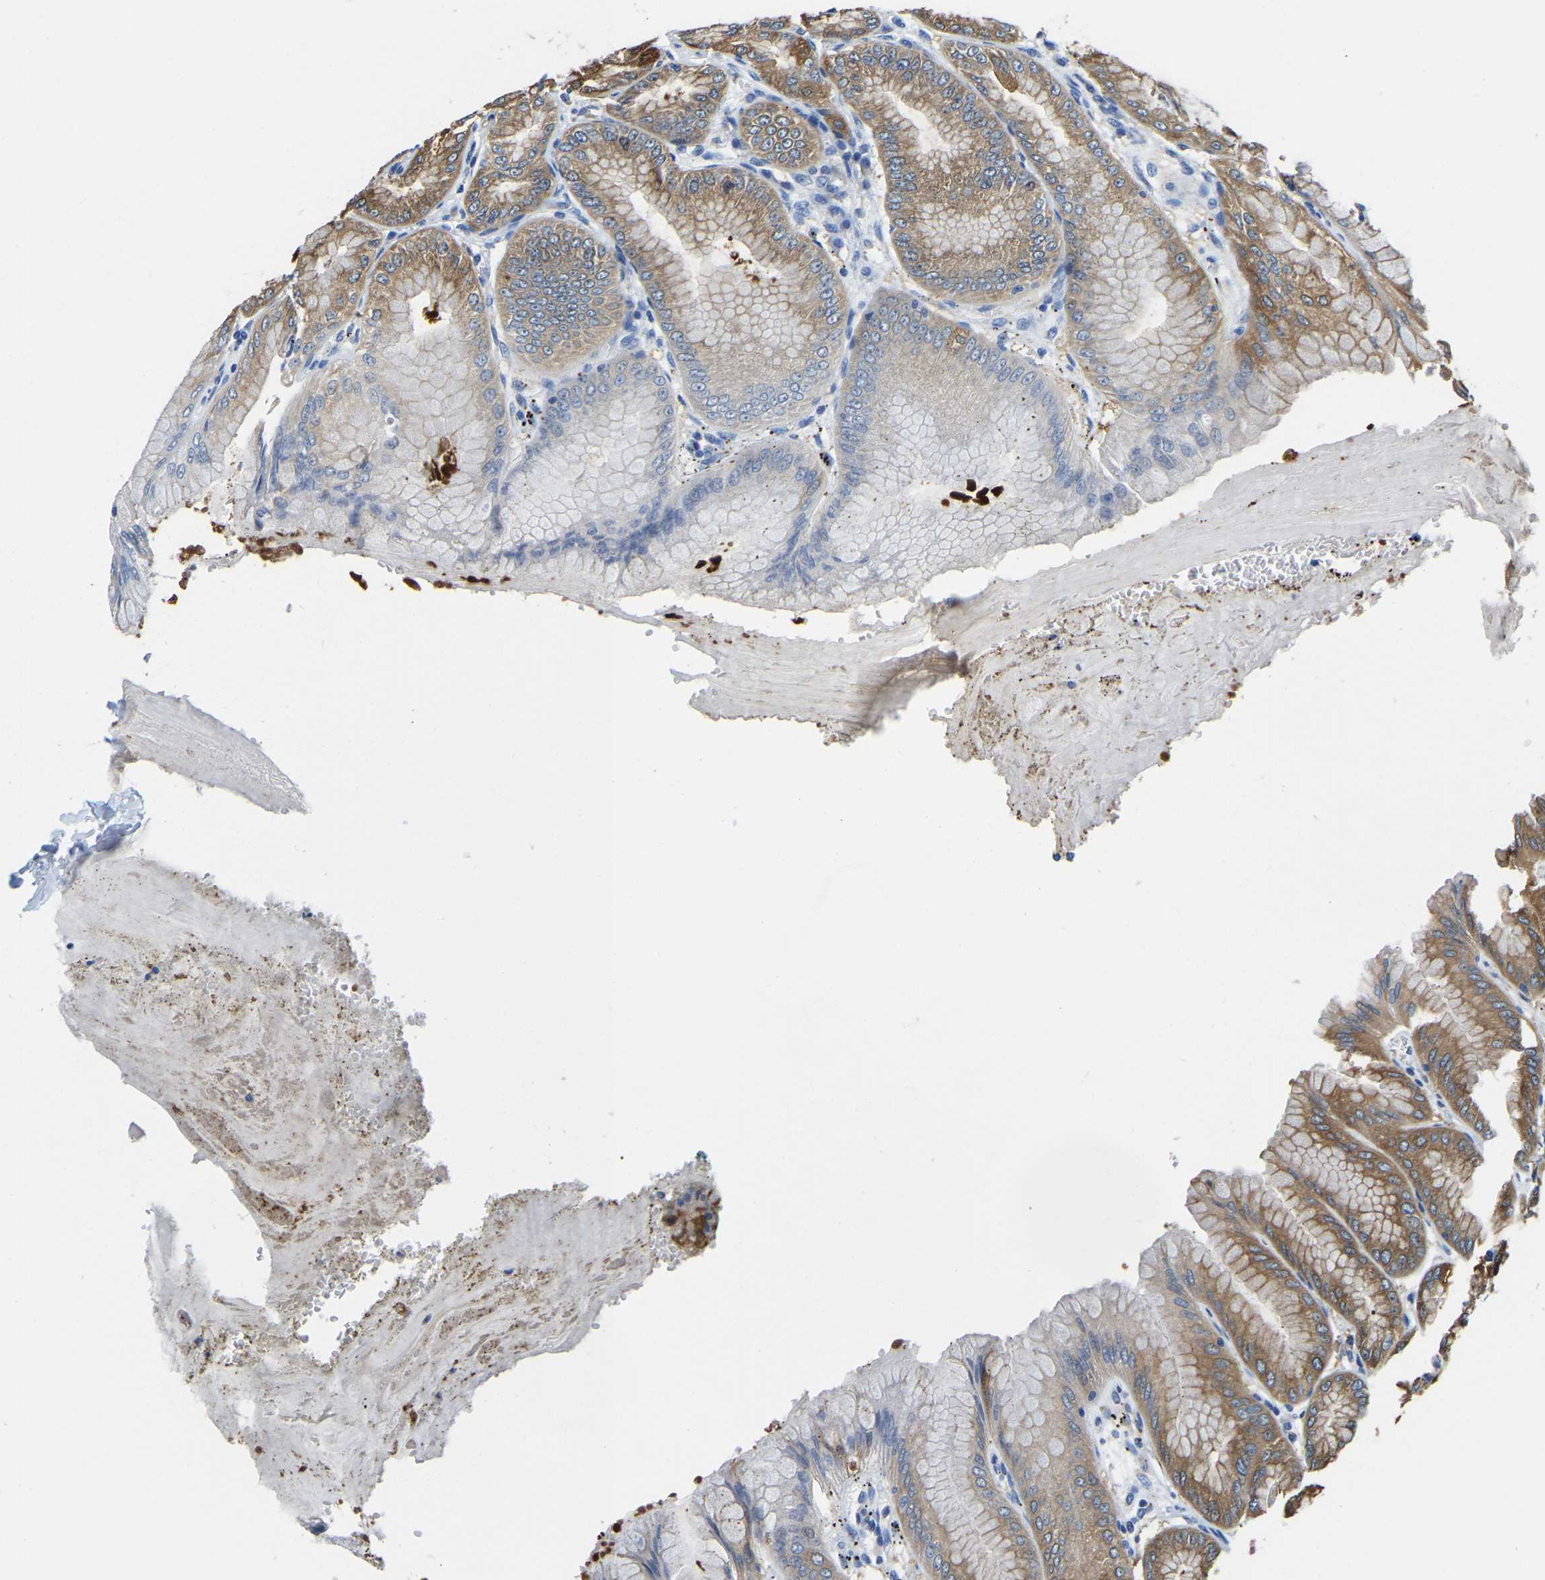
{"staining": {"intensity": "moderate", "quantity": ">75%", "location": "cytoplasmic/membranous"}, "tissue": "stomach", "cell_type": "Glandular cells", "image_type": "normal", "snomed": [{"axis": "morphology", "description": "Normal tissue, NOS"}, {"axis": "topography", "description": "Stomach, lower"}], "caption": "An immunohistochemistry (IHC) image of unremarkable tissue is shown. Protein staining in brown shows moderate cytoplasmic/membranous positivity in stomach within glandular cells.", "gene": "ZDHHC13", "patient": {"sex": "male", "age": 71}}